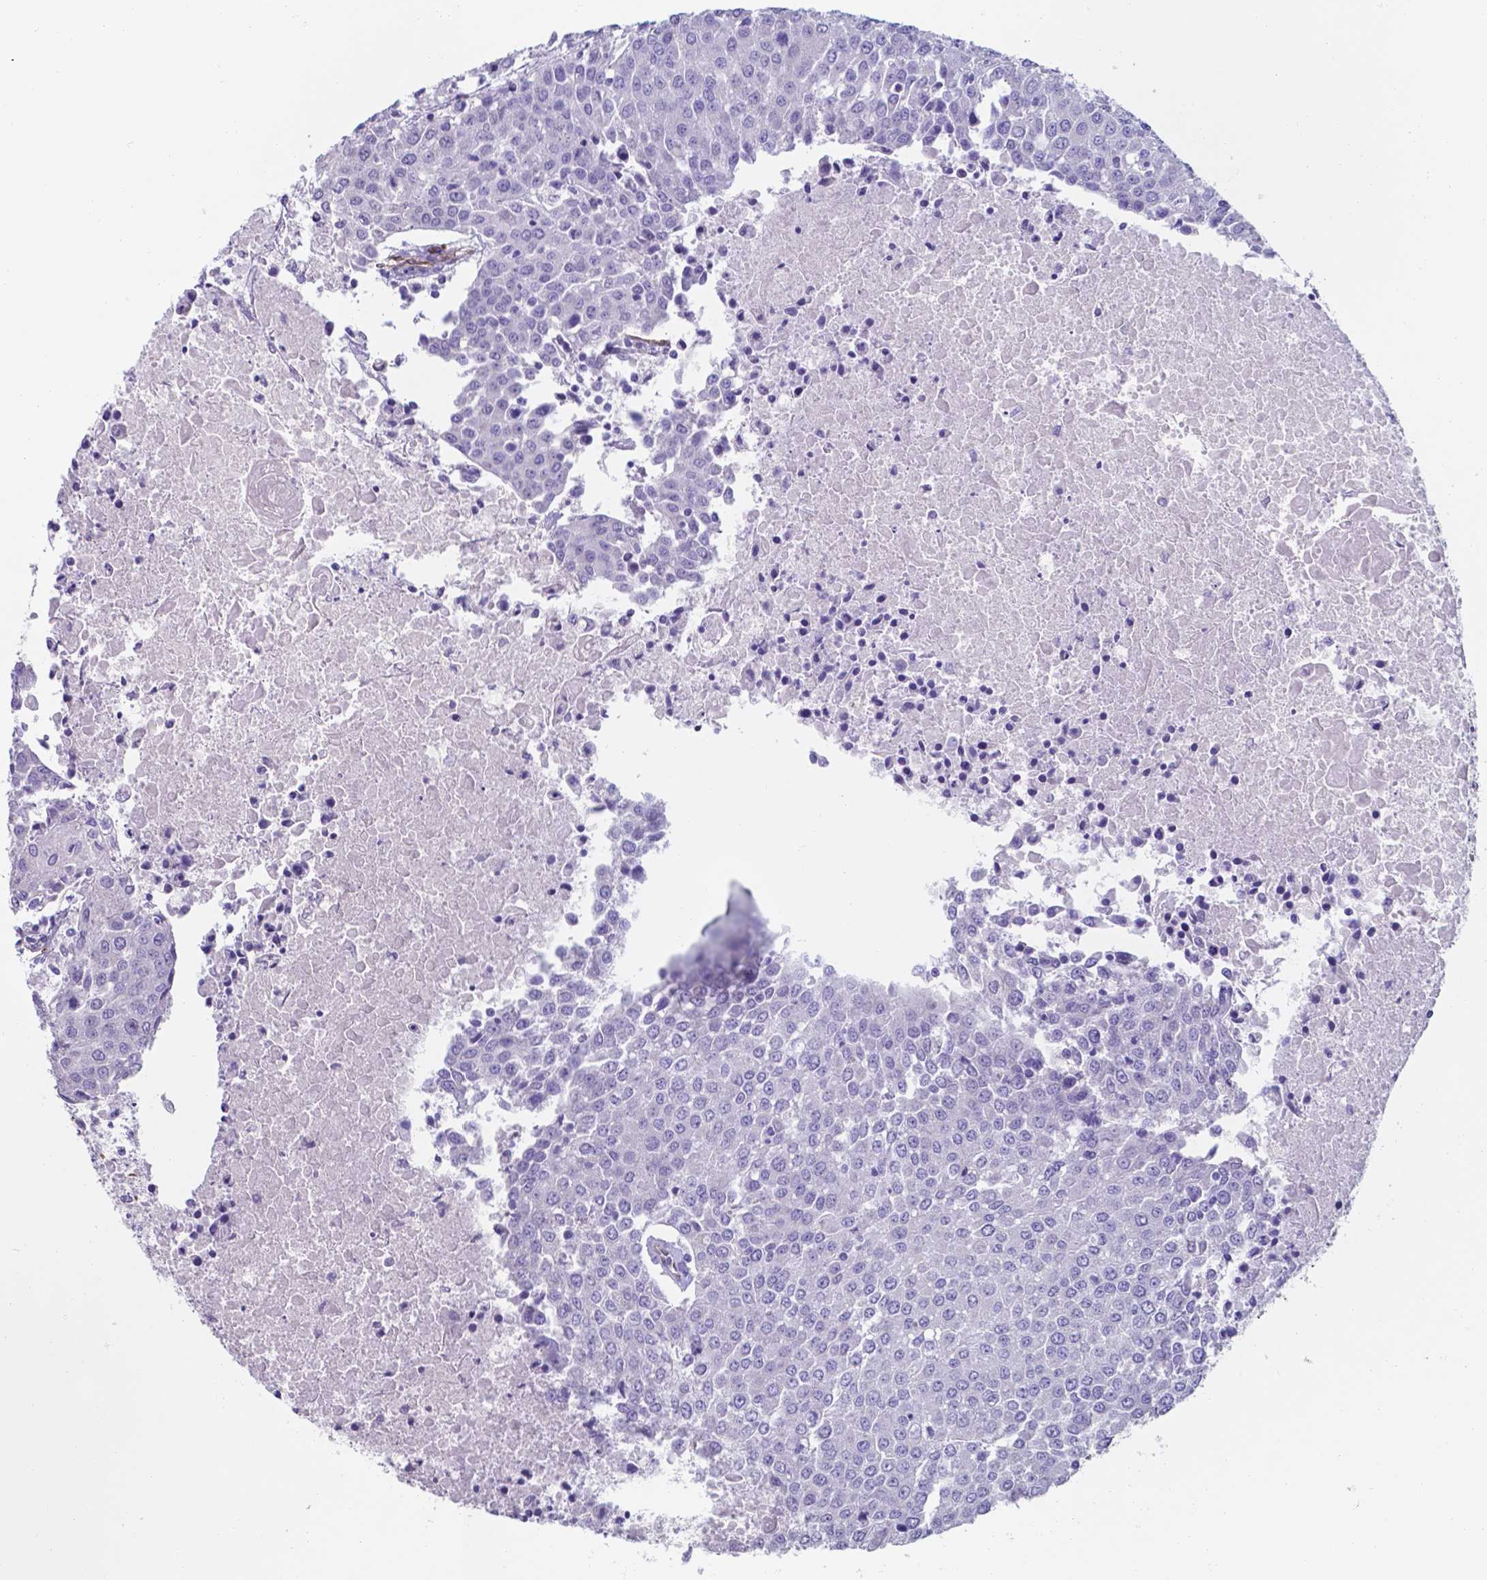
{"staining": {"intensity": "negative", "quantity": "none", "location": "none"}, "tissue": "urothelial cancer", "cell_type": "Tumor cells", "image_type": "cancer", "snomed": [{"axis": "morphology", "description": "Urothelial carcinoma, High grade"}, {"axis": "topography", "description": "Urinary bladder"}], "caption": "High magnification brightfield microscopy of urothelial cancer stained with DAB (3,3'-diaminobenzidine) (brown) and counterstained with hematoxylin (blue): tumor cells show no significant expression. (DAB immunohistochemistry with hematoxylin counter stain).", "gene": "UBE2J1", "patient": {"sex": "female", "age": 85}}